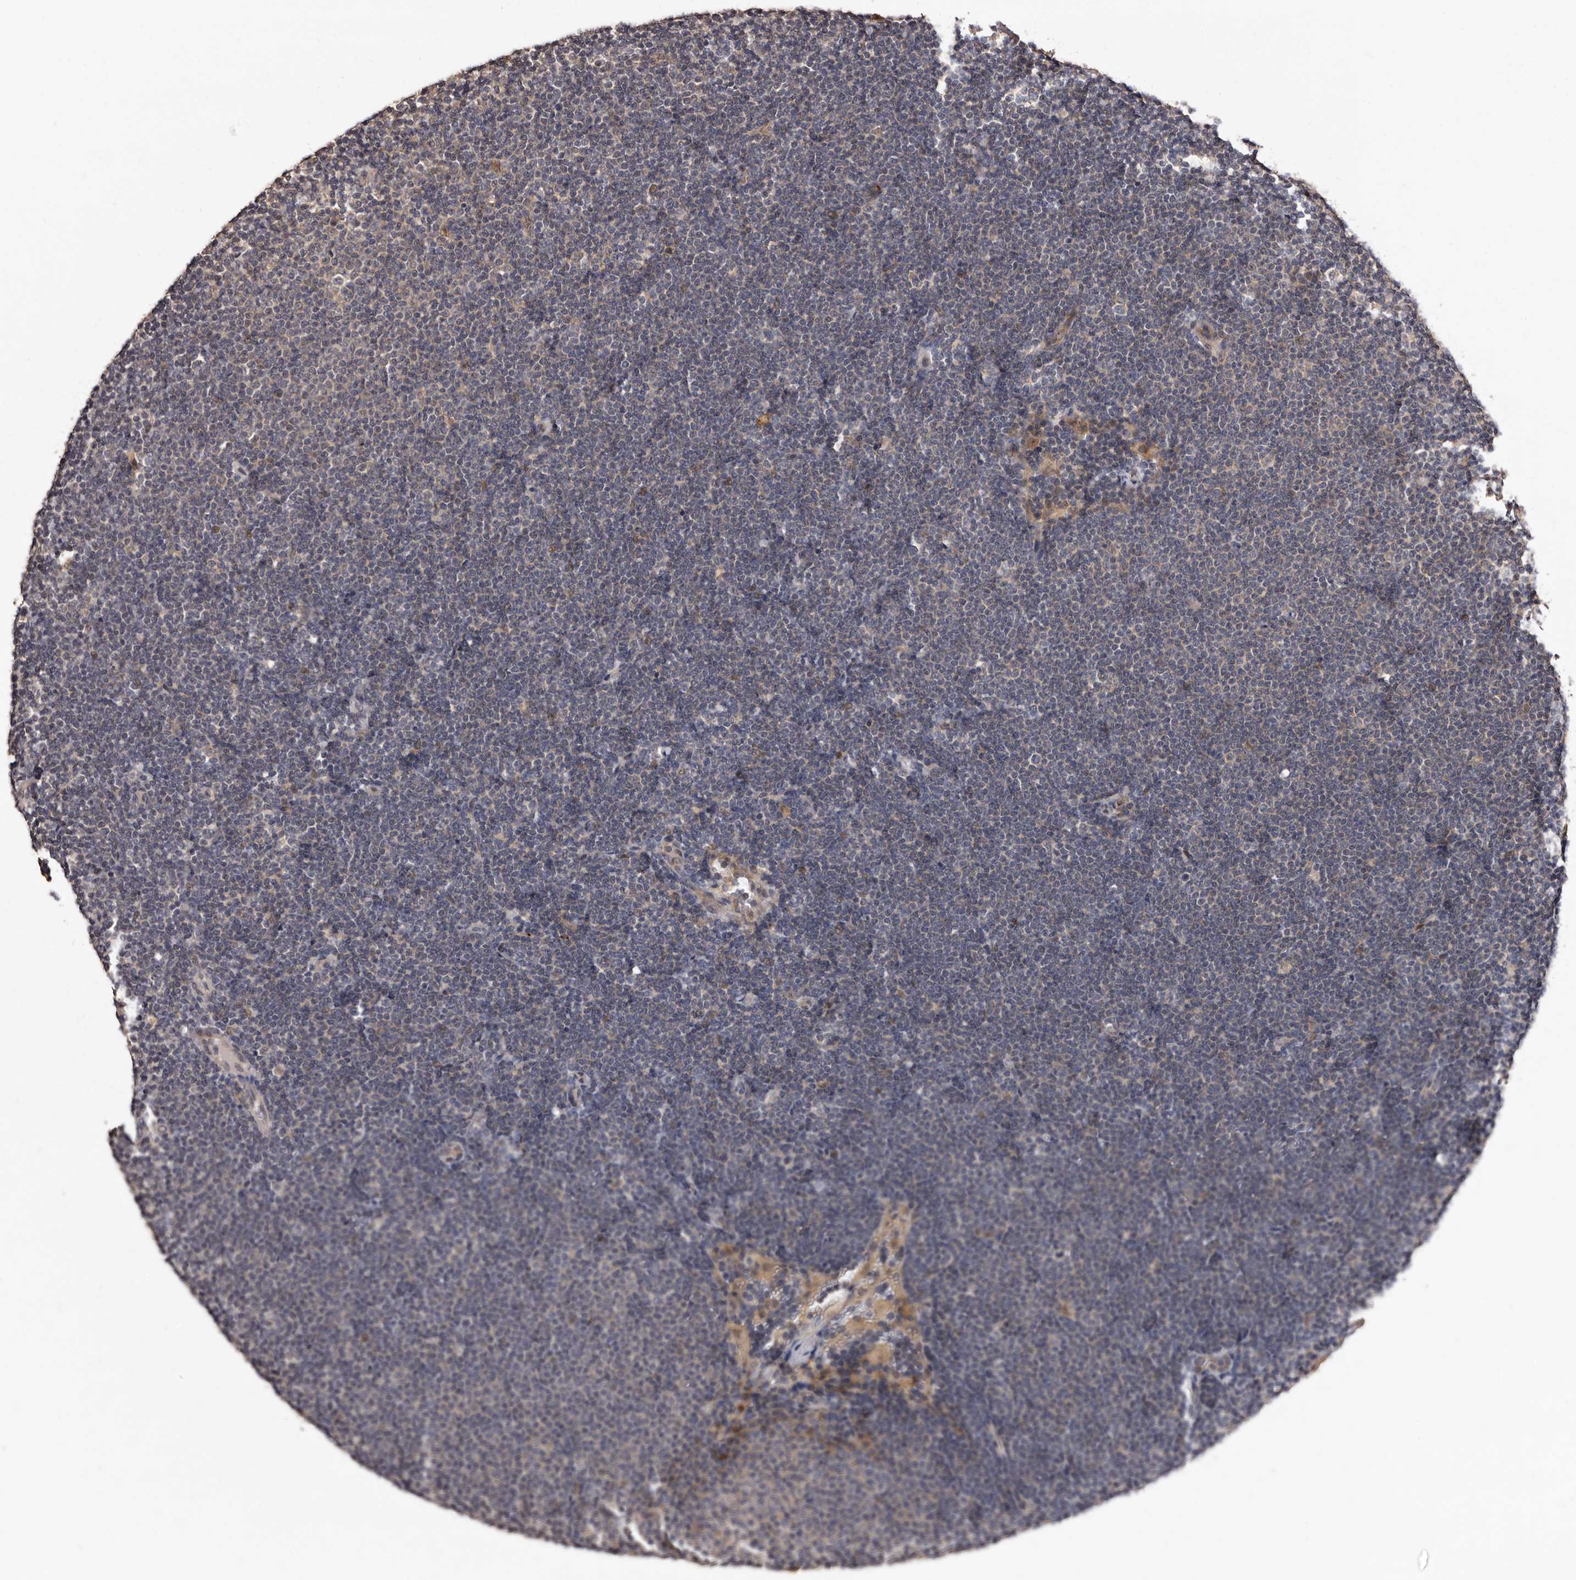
{"staining": {"intensity": "negative", "quantity": "none", "location": "none"}, "tissue": "lymphoma", "cell_type": "Tumor cells", "image_type": "cancer", "snomed": [{"axis": "morphology", "description": "Malignant lymphoma, non-Hodgkin's type, Low grade"}, {"axis": "topography", "description": "Lymph node"}], "caption": "Tumor cells show no significant positivity in lymphoma.", "gene": "FAM91A1", "patient": {"sex": "female", "age": 53}}